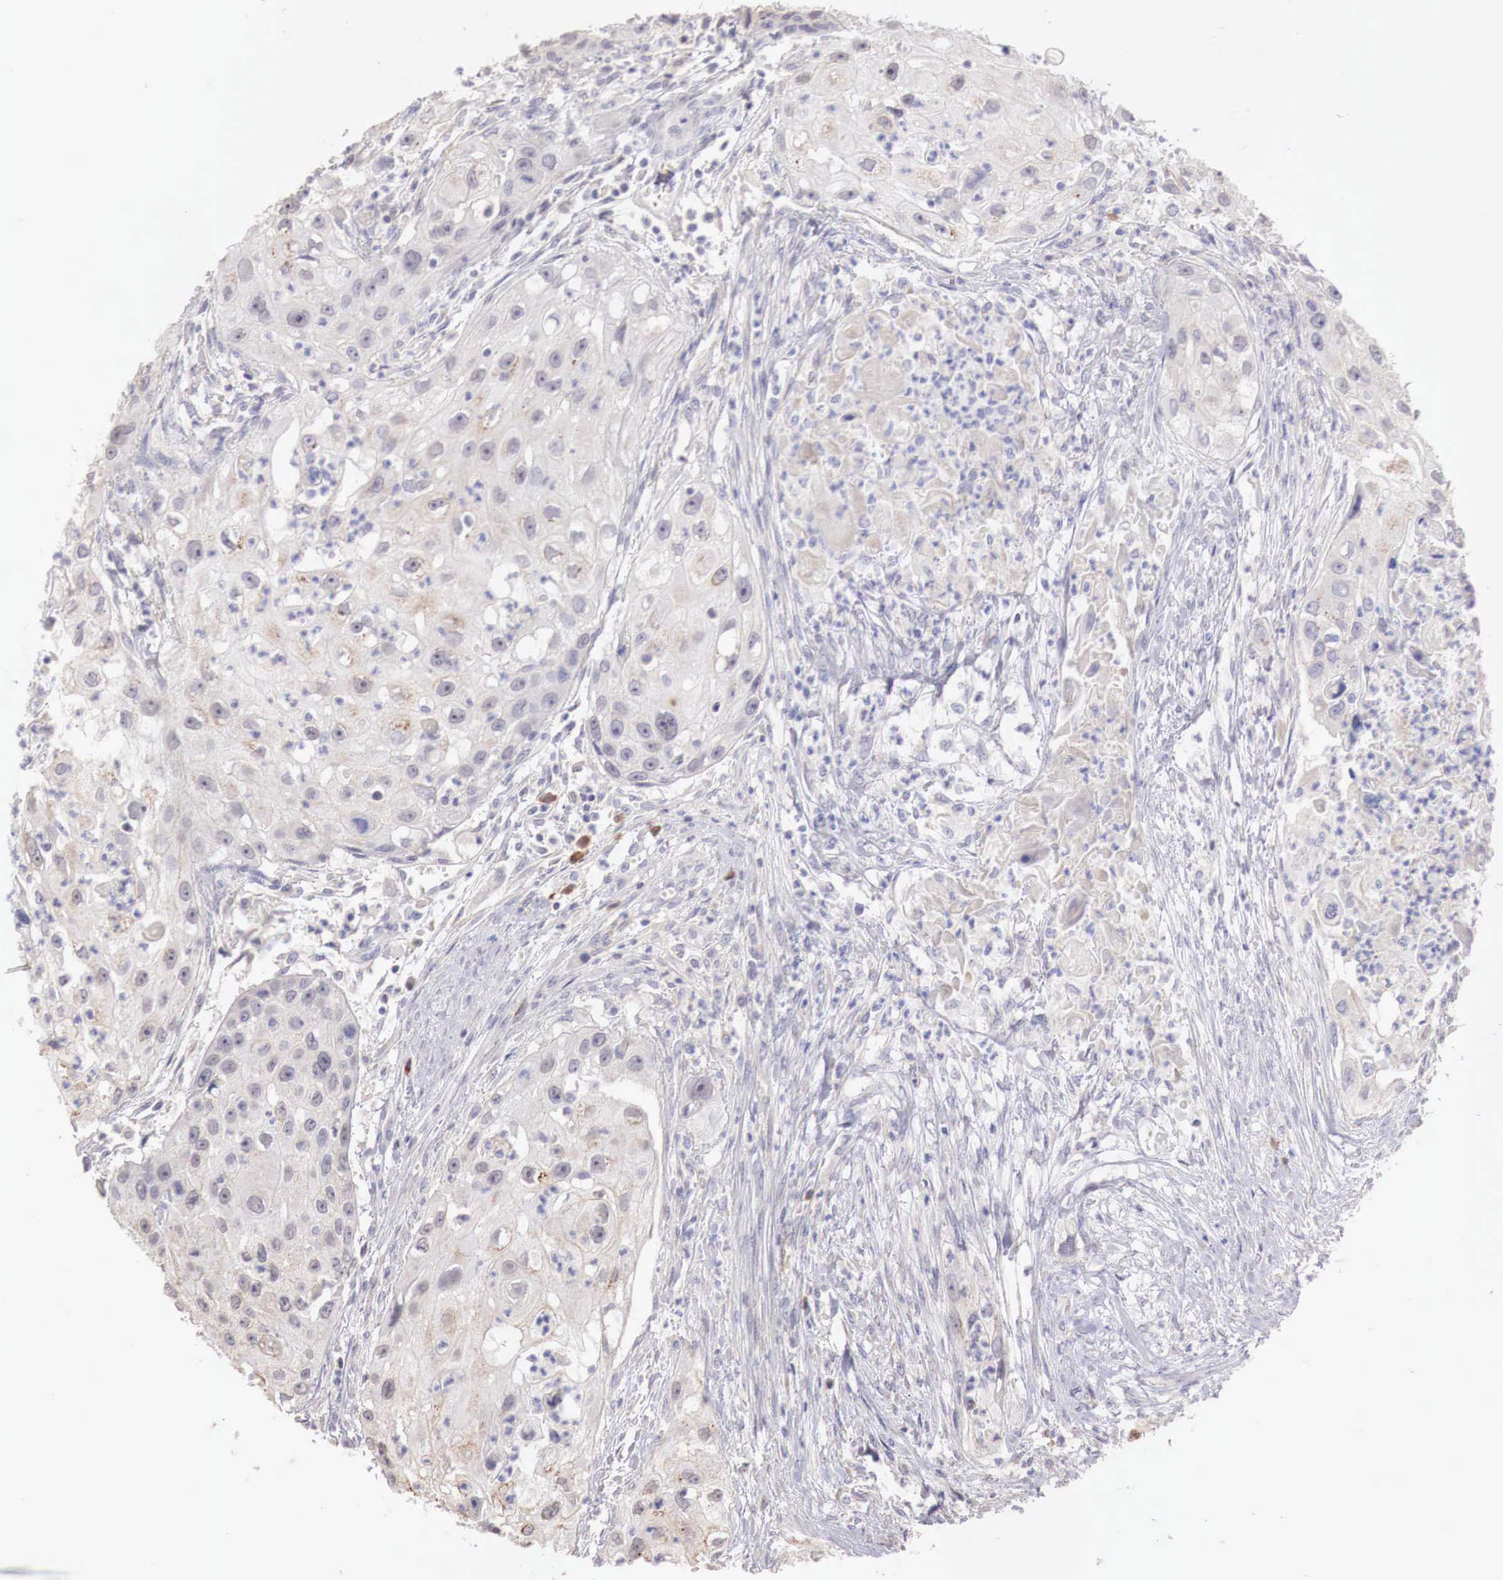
{"staining": {"intensity": "negative", "quantity": "none", "location": "none"}, "tissue": "head and neck cancer", "cell_type": "Tumor cells", "image_type": "cancer", "snomed": [{"axis": "morphology", "description": "Squamous cell carcinoma, NOS"}, {"axis": "topography", "description": "Head-Neck"}], "caption": "DAB (3,3'-diaminobenzidine) immunohistochemical staining of human head and neck cancer (squamous cell carcinoma) demonstrates no significant positivity in tumor cells.", "gene": "XPNPEP2", "patient": {"sex": "male", "age": 64}}